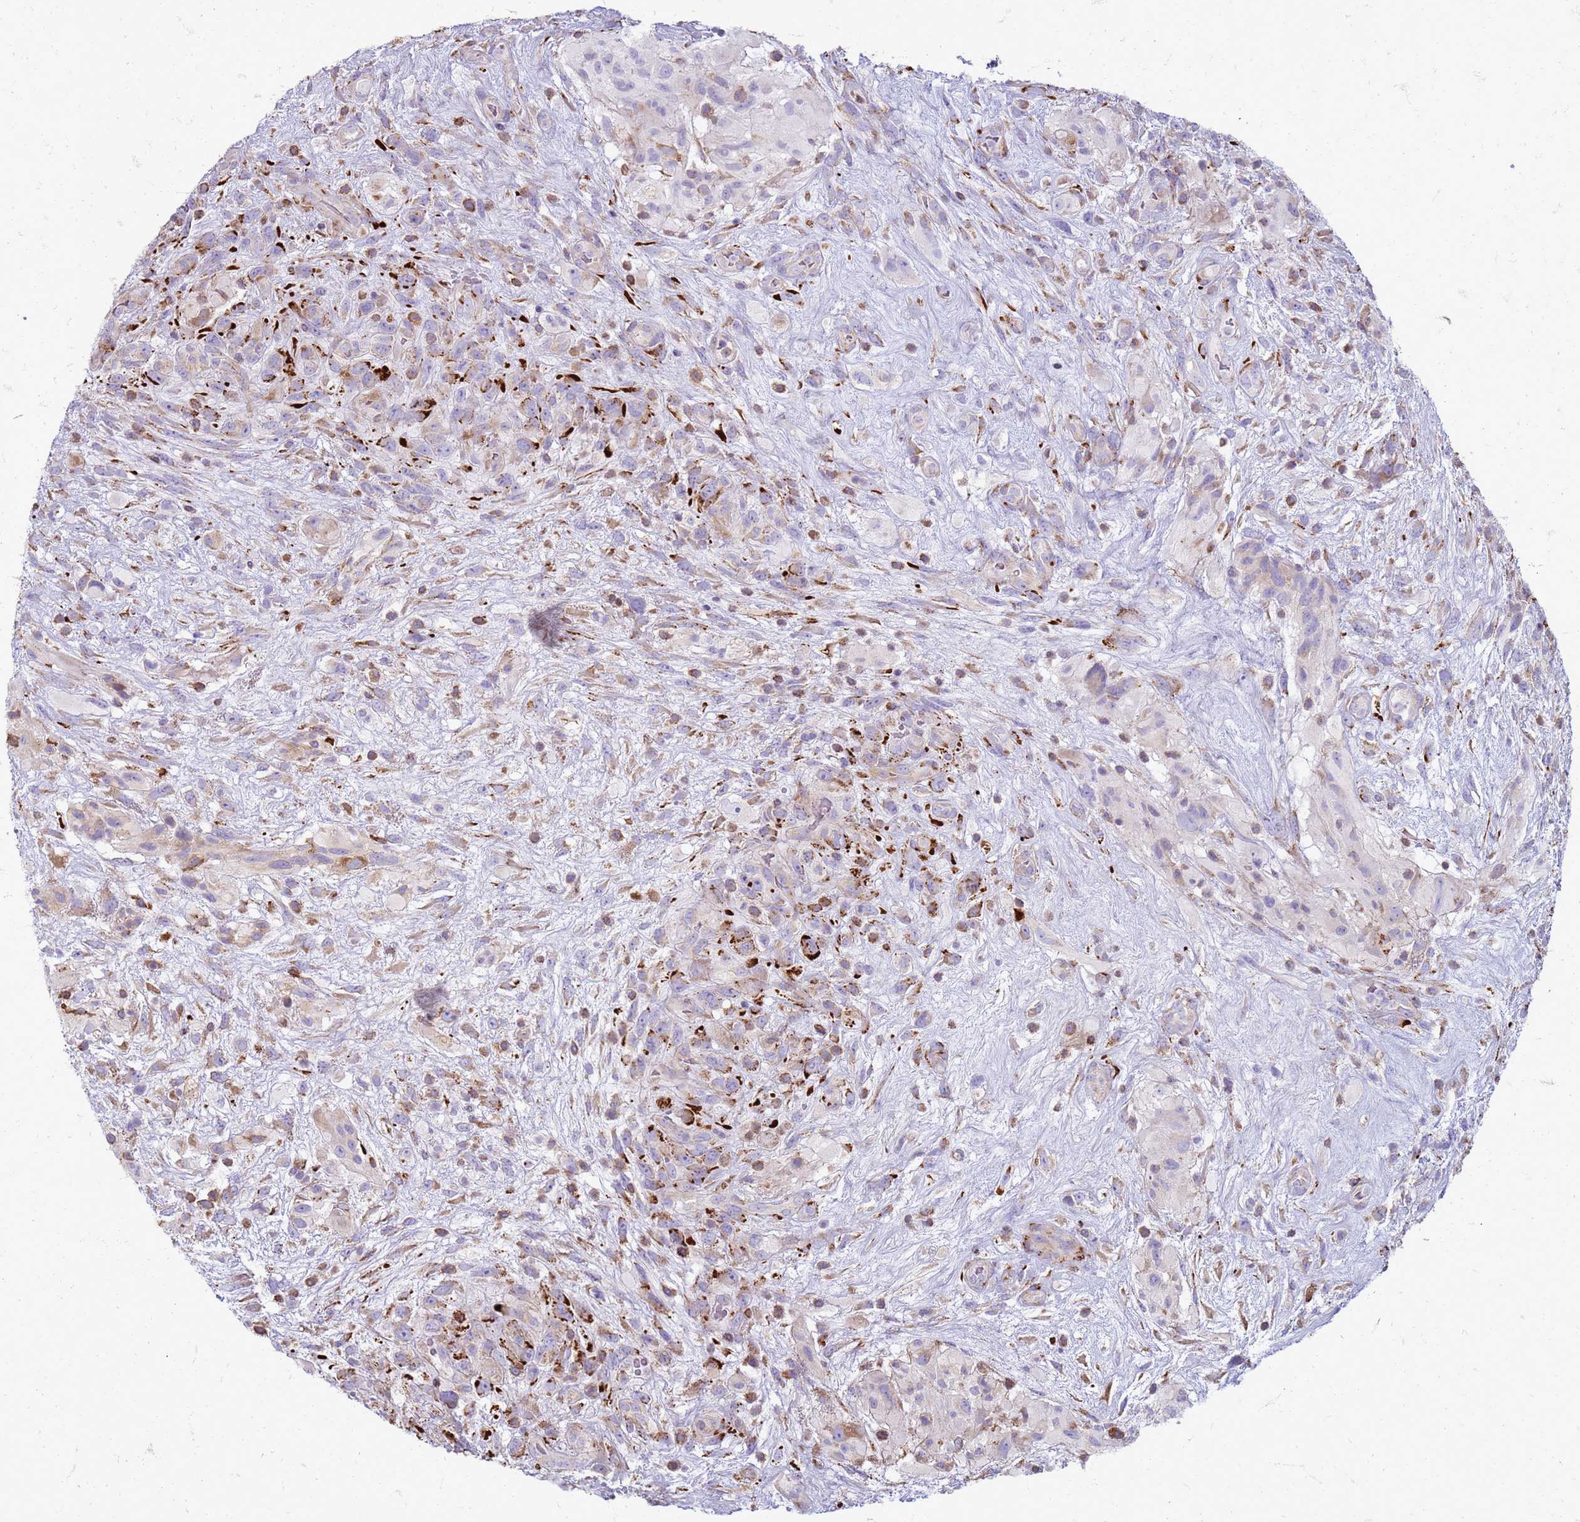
{"staining": {"intensity": "weak", "quantity": "<25%", "location": "cytoplasmic/membranous"}, "tissue": "glioma", "cell_type": "Tumor cells", "image_type": "cancer", "snomed": [{"axis": "morphology", "description": "Glioma, malignant, High grade"}, {"axis": "topography", "description": "Brain"}], "caption": "This is a micrograph of immunohistochemistry (IHC) staining of malignant high-grade glioma, which shows no positivity in tumor cells.", "gene": "PDK3", "patient": {"sex": "male", "age": 61}}